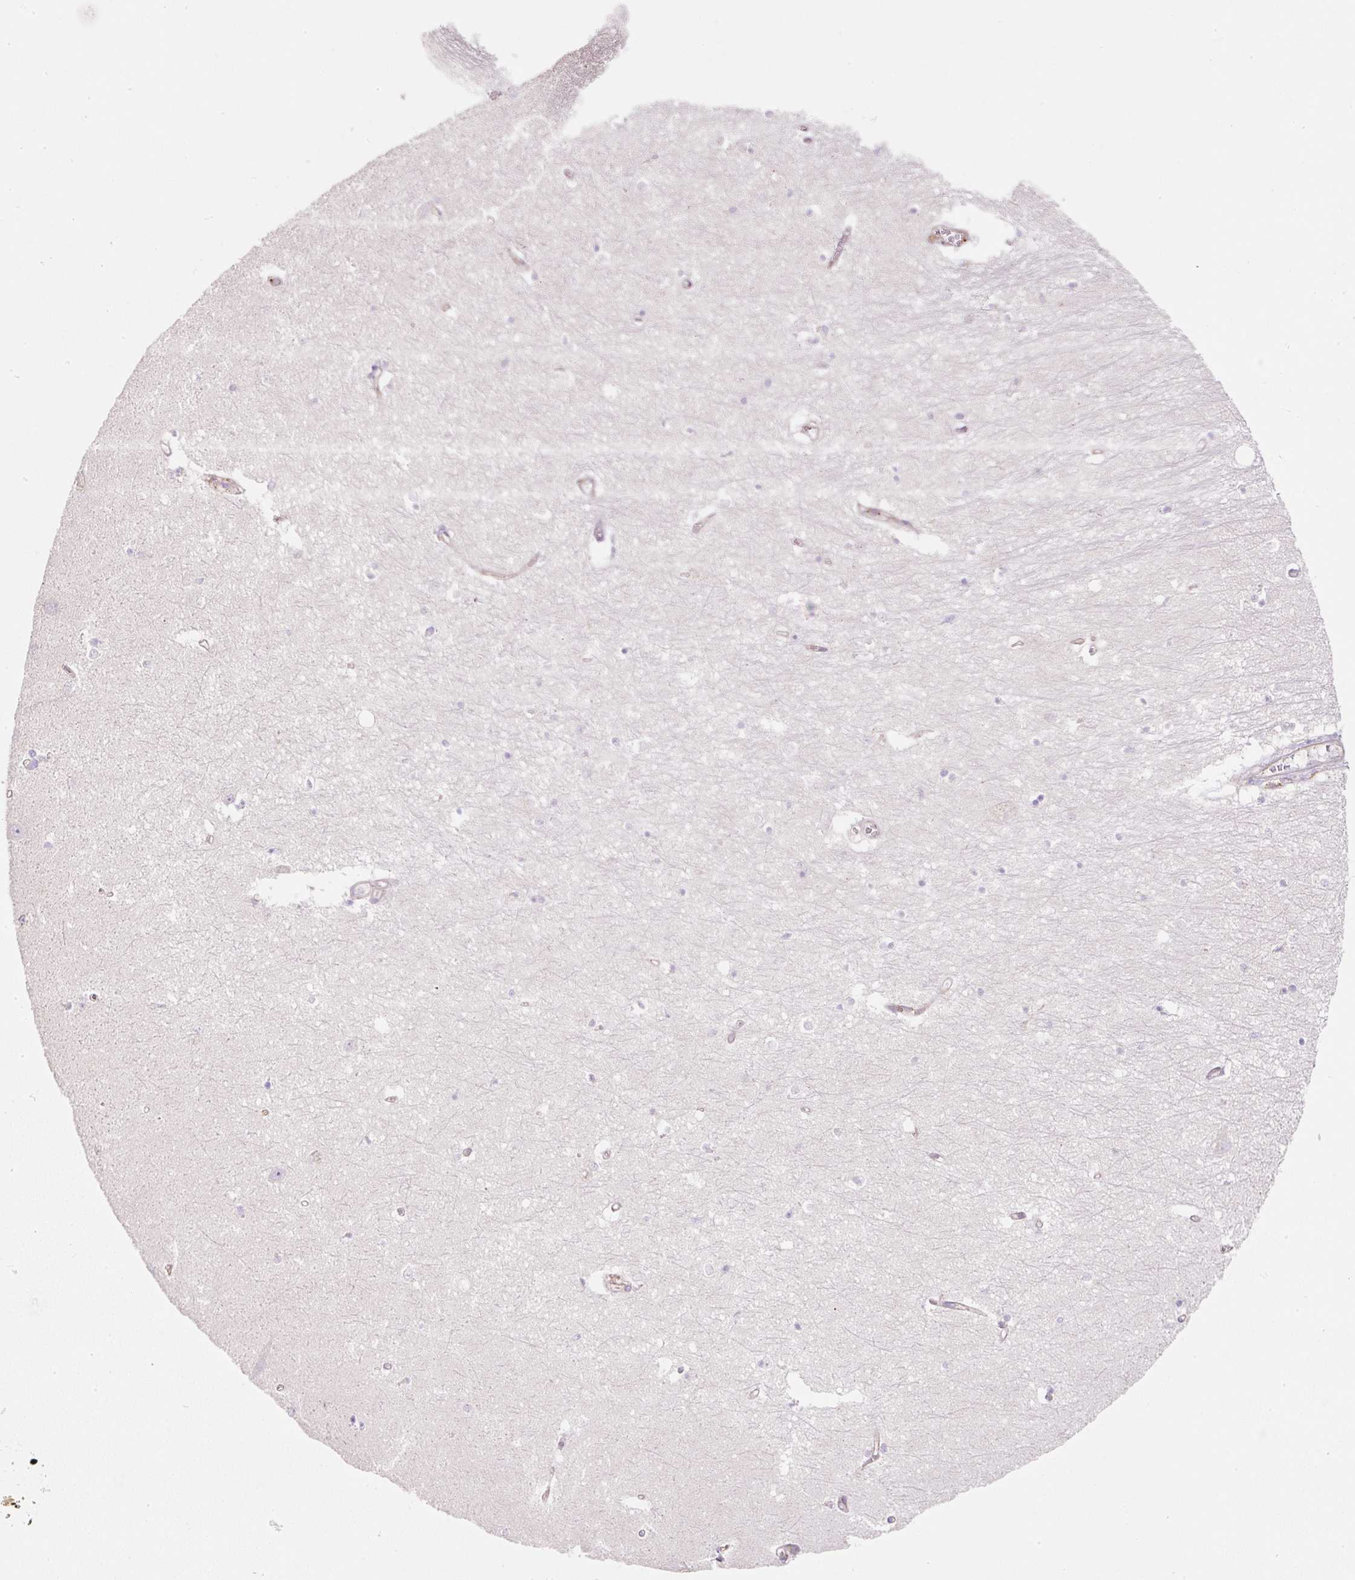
{"staining": {"intensity": "negative", "quantity": "none", "location": "none"}, "tissue": "hippocampus", "cell_type": "Glial cells", "image_type": "normal", "snomed": [{"axis": "morphology", "description": "Normal tissue, NOS"}, {"axis": "topography", "description": "Hippocampus"}], "caption": "Immunohistochemical staining of benign human hippocampus demonstrates no significant staining in glial cells. Brightfield microscopy of IHC stained with DAB (brown) and hematoxylin (blue), captured at high magnification.", "gene": "ERAP2", "patient": {"sex": "female", "age": 64}}